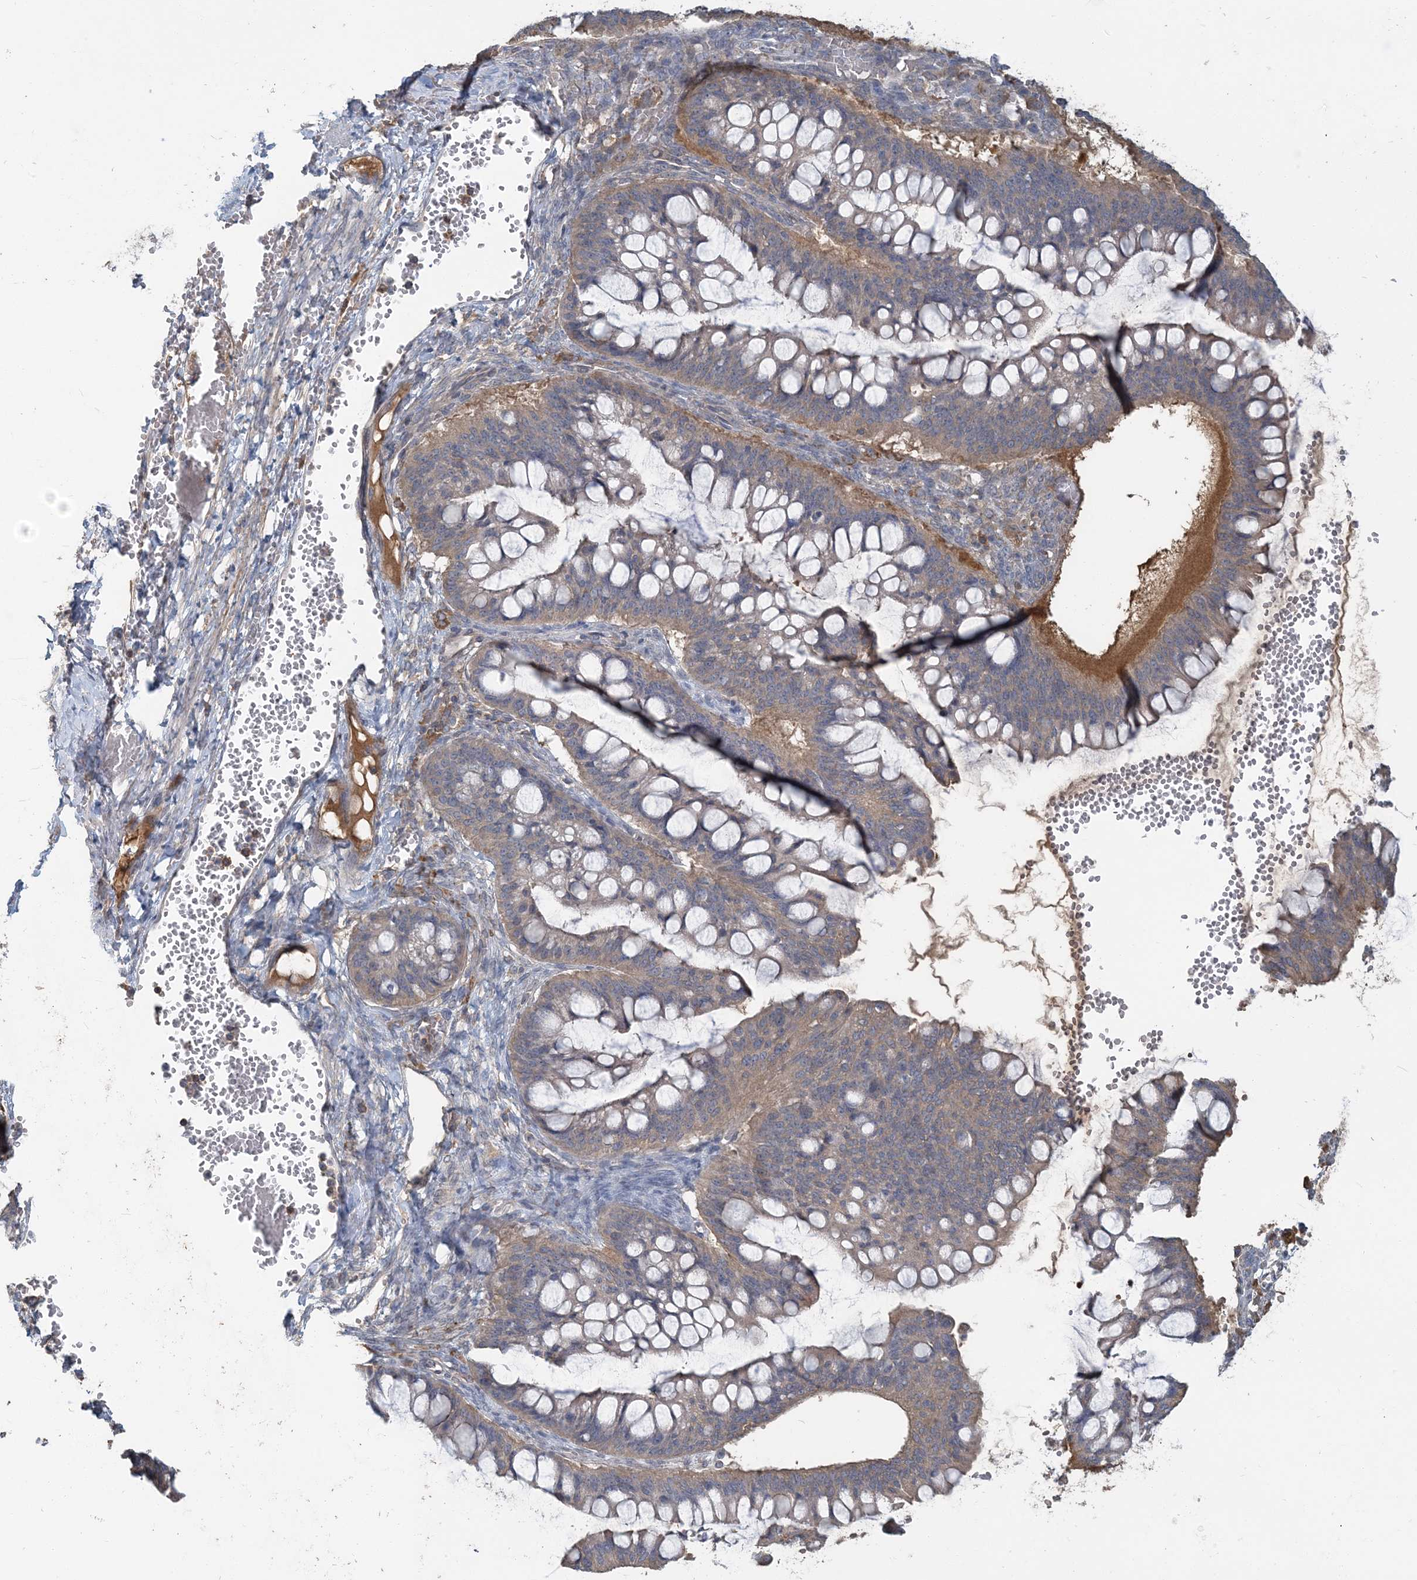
{"staining": {"intensity": "weak", "quantity": ">75%", "location": "cytoplasmic/membranous"}, "tissue": "ovarian cancer", "cell_type": "Tumor cells", "image_type": "cancer", "snomed": [{"axis": "morphology", "description": "Cystadenocarcinoma, mucinous, NOS"}, {"axis": "topography", "description": "Ovary"}], "caption": "Immunohistochemistry (IHC) of human ovarian mucinous cystadenocarcinoma demonstrates low levels of weak cytoplasmic/membranous expression in approximately >75% of tumor cells.", "gene": "RNF25", "patient": {"sex": "female", "age": 73}}